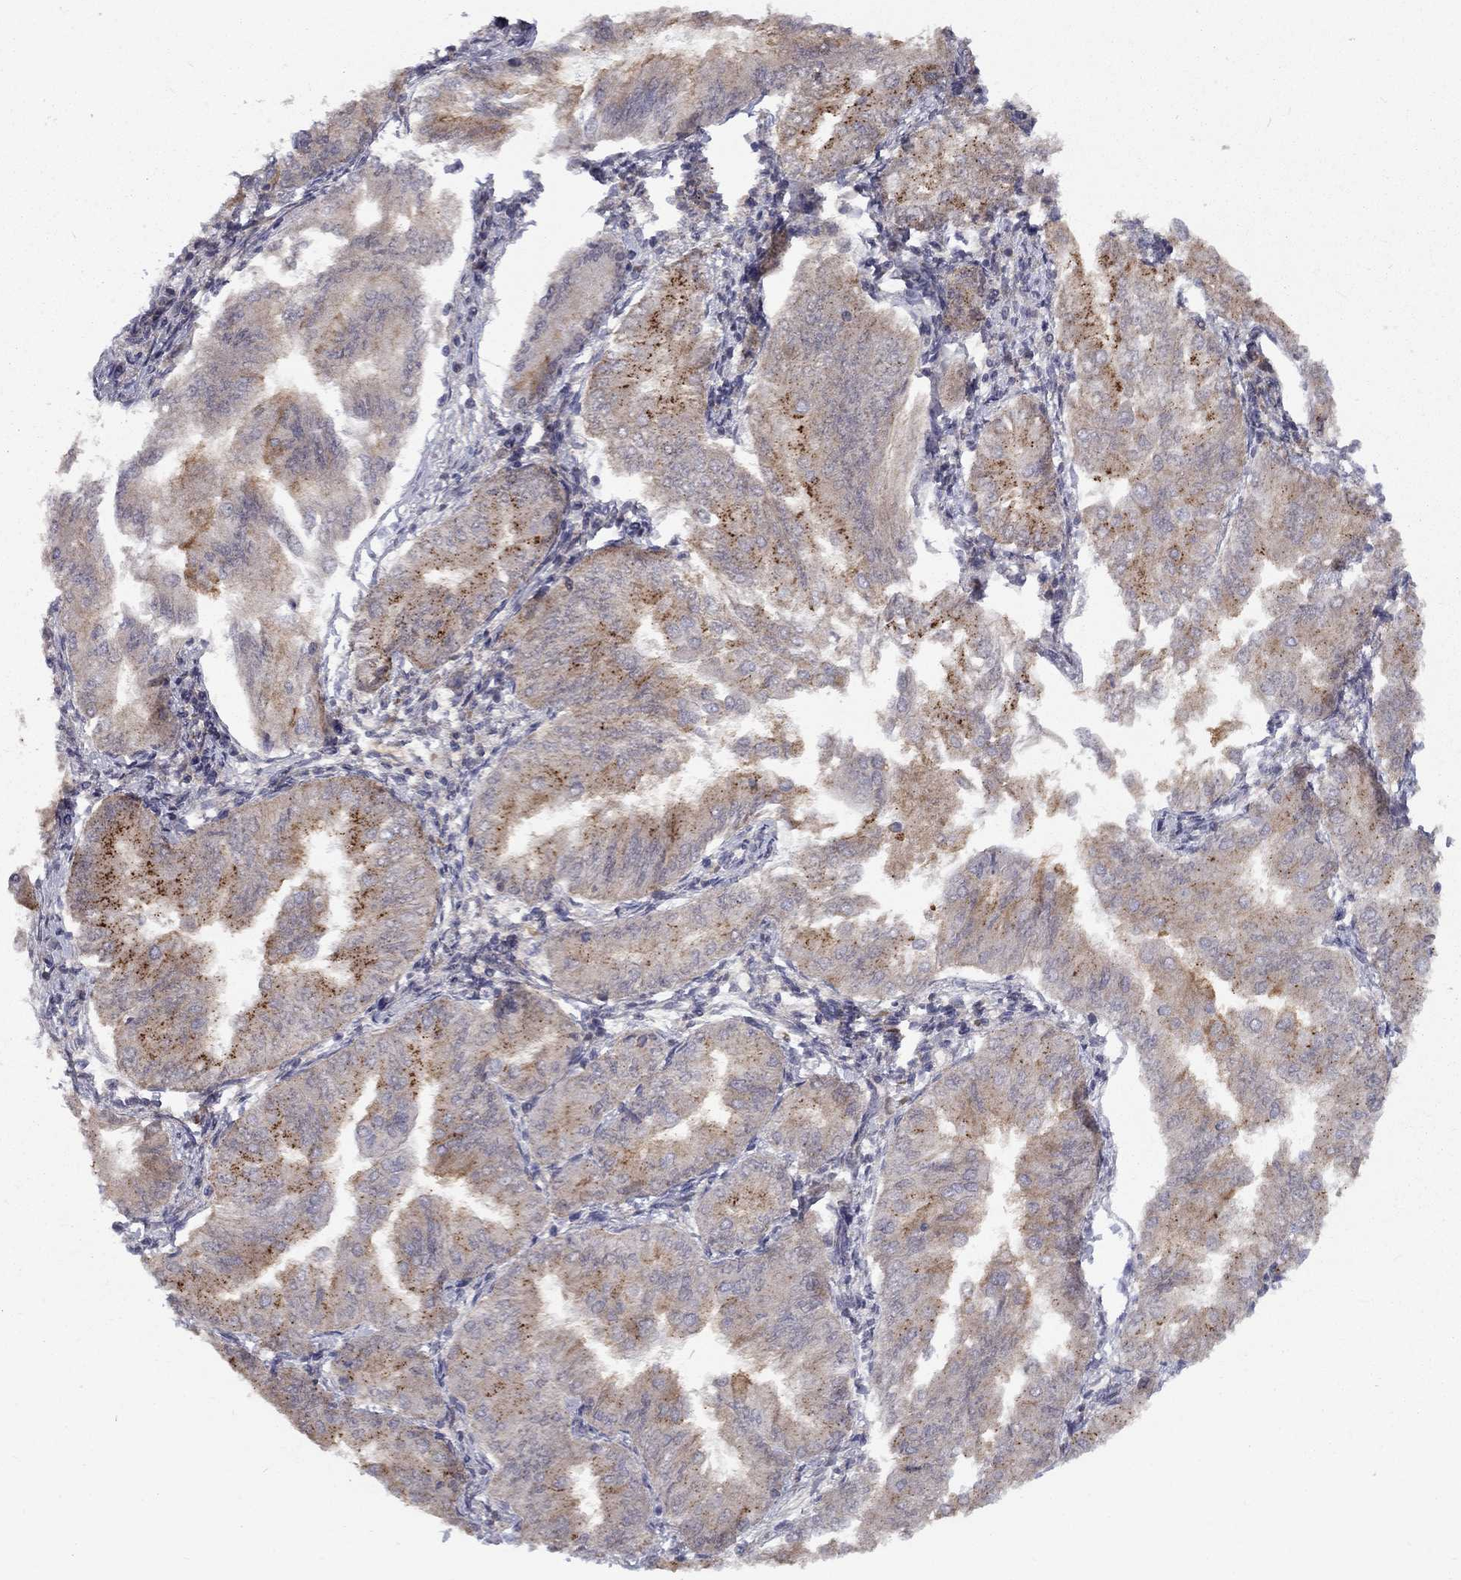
{"staining": {"intensity": "strong", "quantity": "25%-75%", "location": "cytoplasmic/membranous"}, "tissue": "endometrial cancer", "cell_type": "Tumor cells", "image_type": "cancer", "snomed": [{"axis": "morphology", "description": "Adenocarcinoma, NOS"}, {"axis": "topography", "description": "Endometrium"}], "caption": "An immunohistochemistry photomicrograph of neoplastic tissue is shown. Protein staining in brown highlights strong cytoplasmic/membranous positivity in adenocarcinoma (endometrial) within tumor cells. Nuclei are stained in blue.", "gene": "EPDR1", "patient": {"sex": "female", "age": 53}}